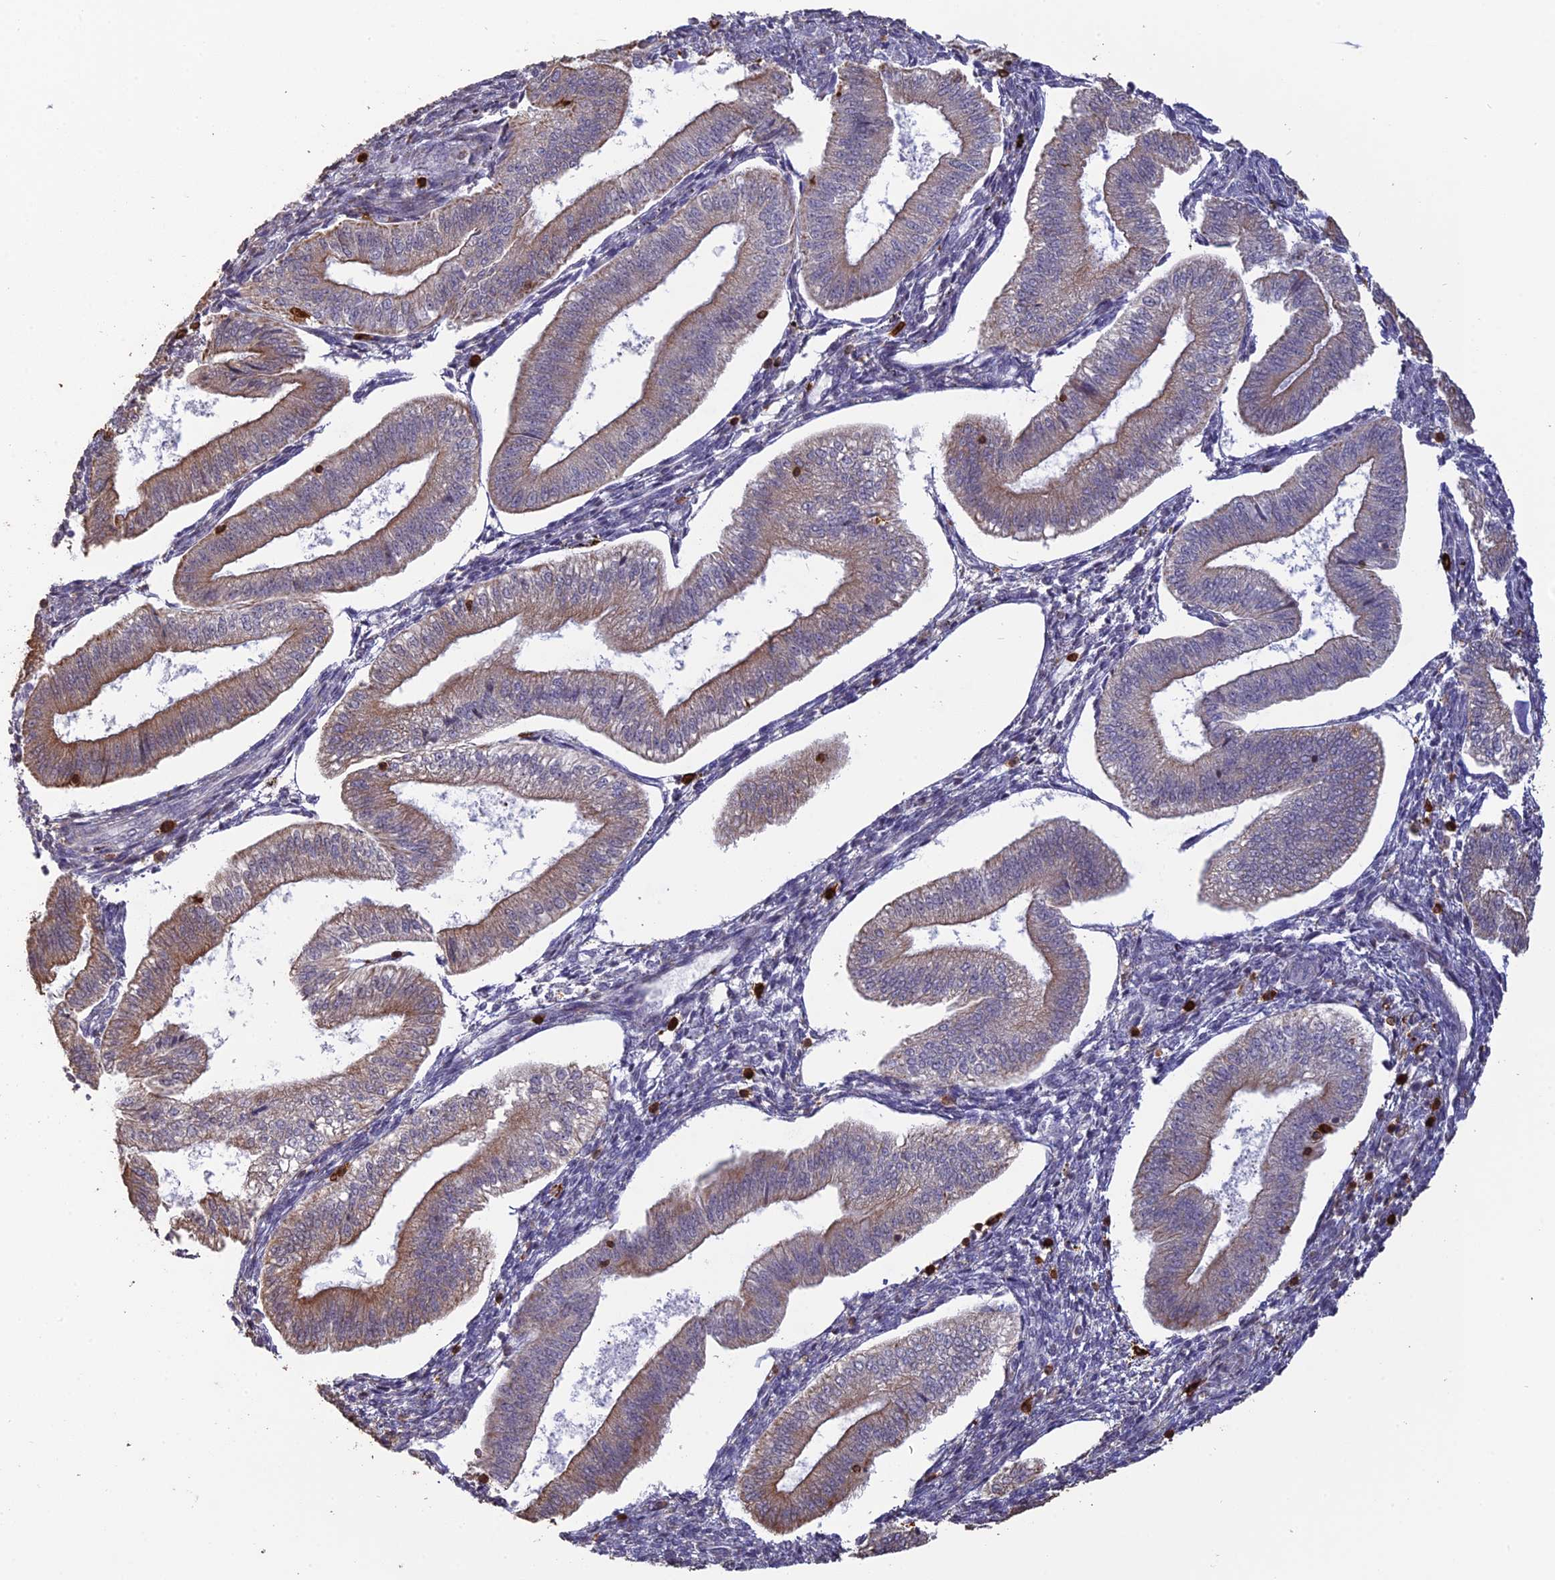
{"staining": {"intensity": "negative", "quantity": "none", "location": "none"}, "tissue": "endometrium", "cell_type": "Cells in endometrial stroma", "image_type": "normal", "snomed": [{"axis": "morphology", "description": "Normal tissue, NOS"}, {"axis": "topography", "description": "Endometrium"}], "caption": "This is an immunohistochemistry image of benign human endometrium. There is no positivity in cells in endometrial stroma.", "gene": "APOBR", "patient": {"sex": "female", "age": 34}}